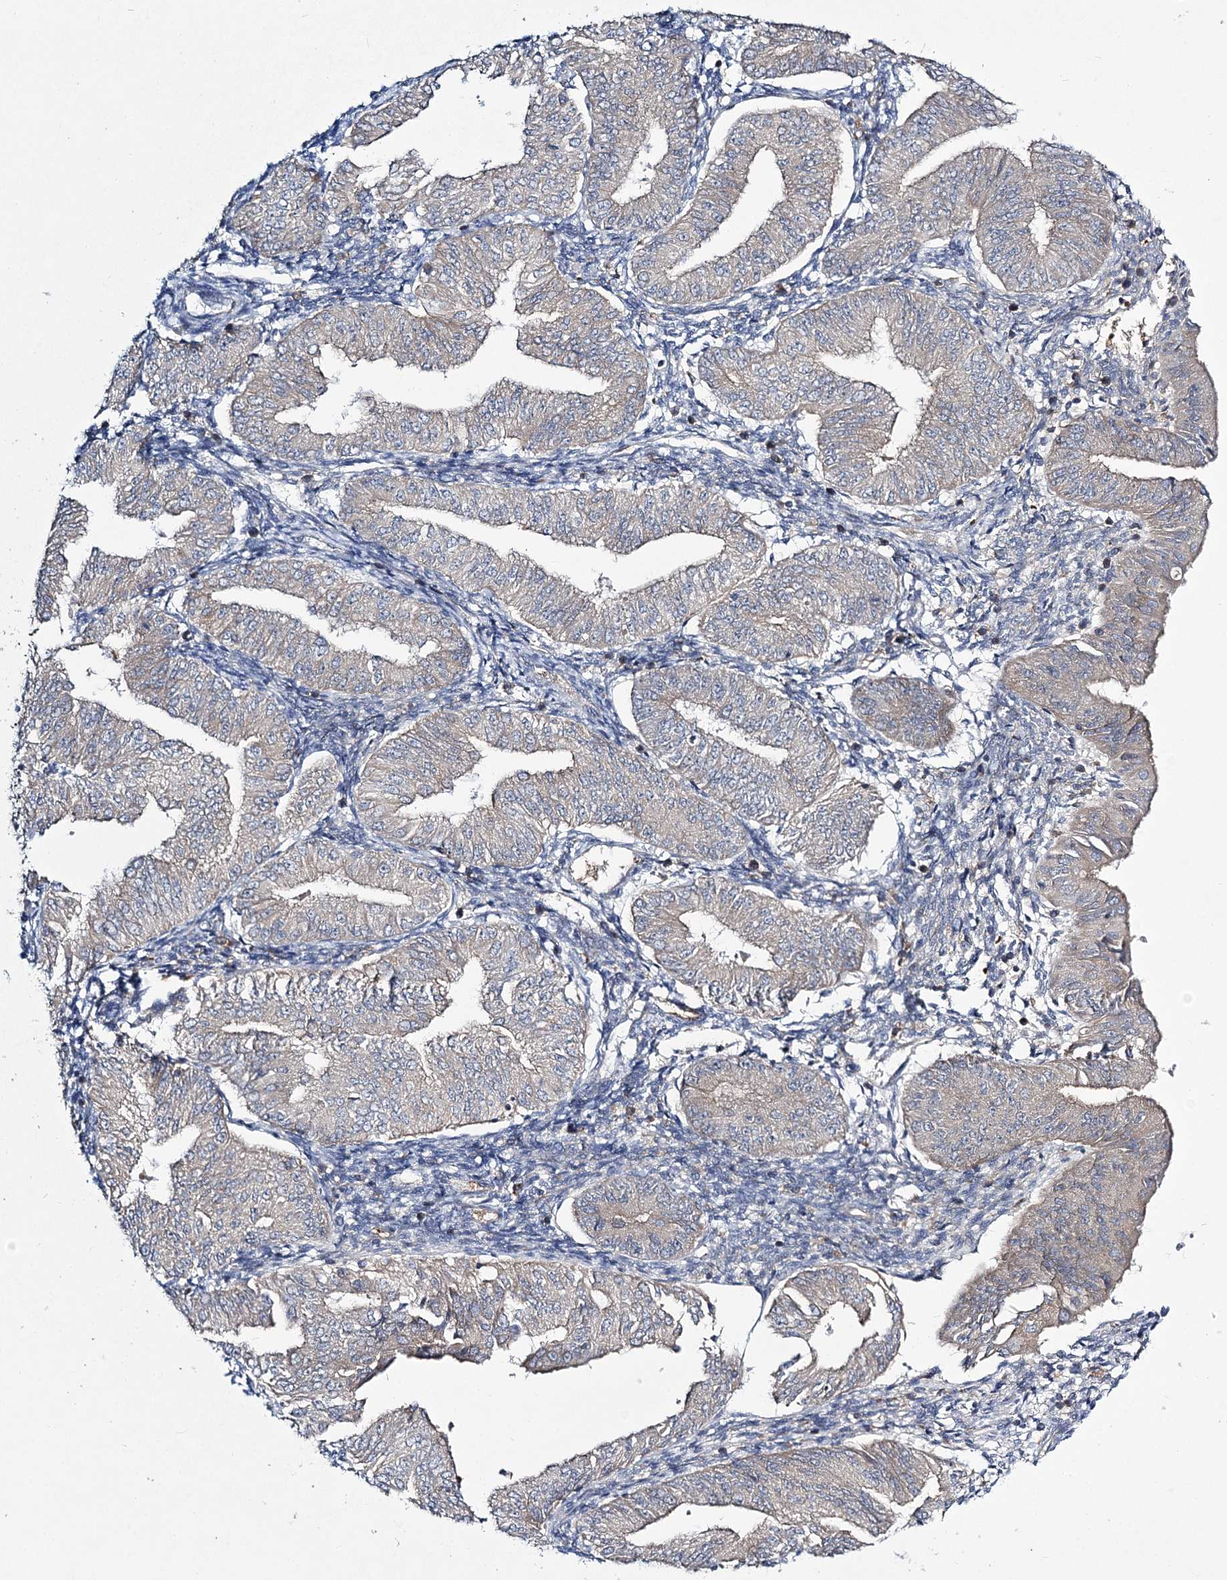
{"staining": {"intensity": "weak", "quantity": "<25%", "location": "cytoplasmic/membranous"}, "tissue": "endometrial cancer", "cell_type": "Tumor cells", "image_type": "cancer", "snomed": [{"axis": "morphology", "description": "Normal tissue, NOS"}, {"axis": "morphology", "description": "Adenocarcinoma, NOS"}, {"axis": "topography", "description": "Endometrium"}], "caption": "Immunohistochemical staining of human endometrial cancer shows no significant staining in tumor cells.", "gene": "ATP11B", "patient": {"sex": "female", "age": 53}}